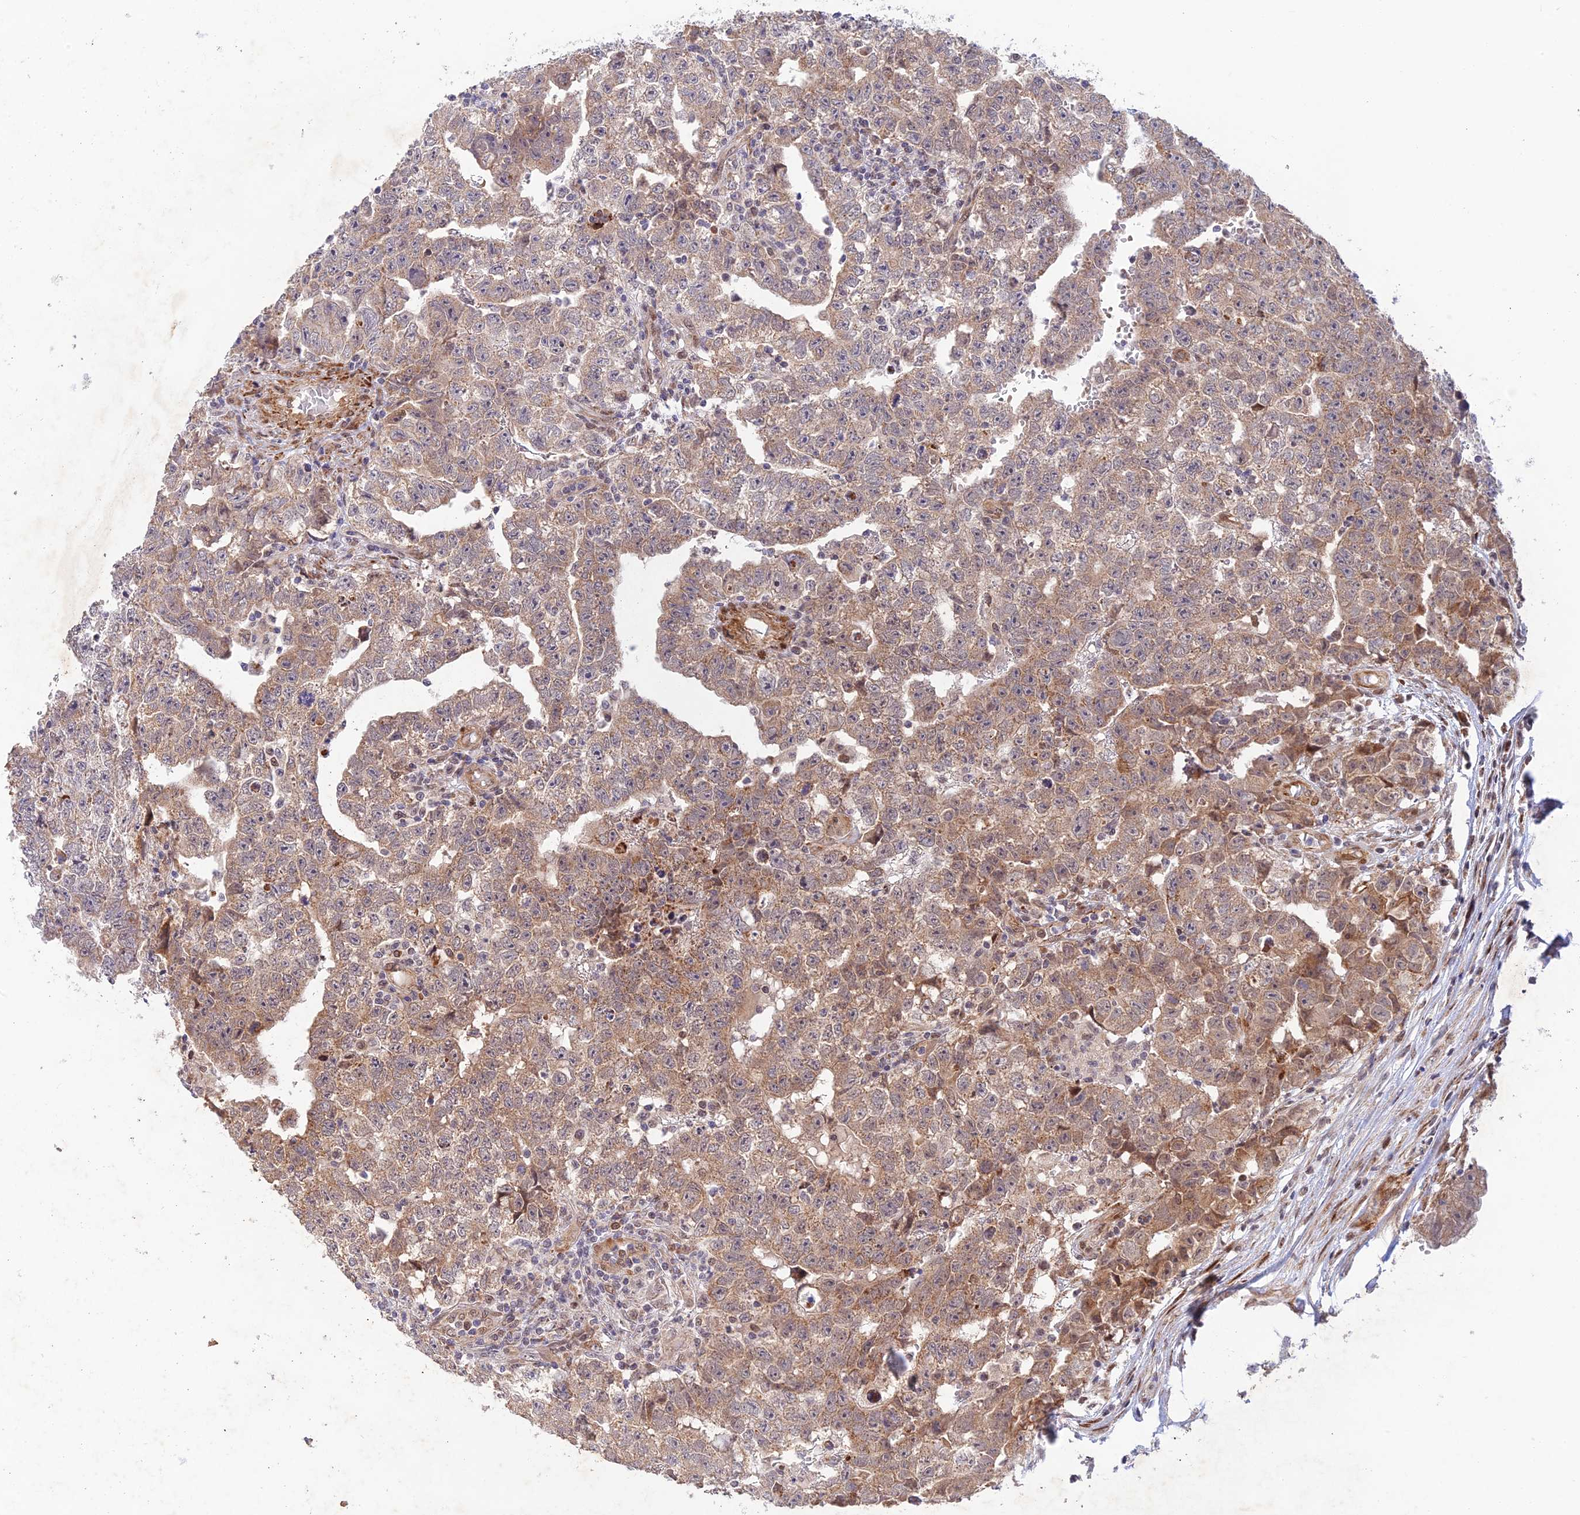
{"staining": {"intensity": "moderate", "quantity": ">75%", "location": "cytoplasmic/membranous"}, "tissue": "testis cancer", "cell_type": "Tumor cells", "image_type": "cancer", "snomed": [{"axis": "morphology", "description": "Carcinoma, Embryonal, NOS"}, {"axis": "topography", "description": "Testis"}], "caption": "Testis cancer stained with IHC reveals moderate cytoplasmic/membranous expression in about >75% of tumor cells.", "gene": "WDR55", "patient": {"sex": "male", "age": 25}}